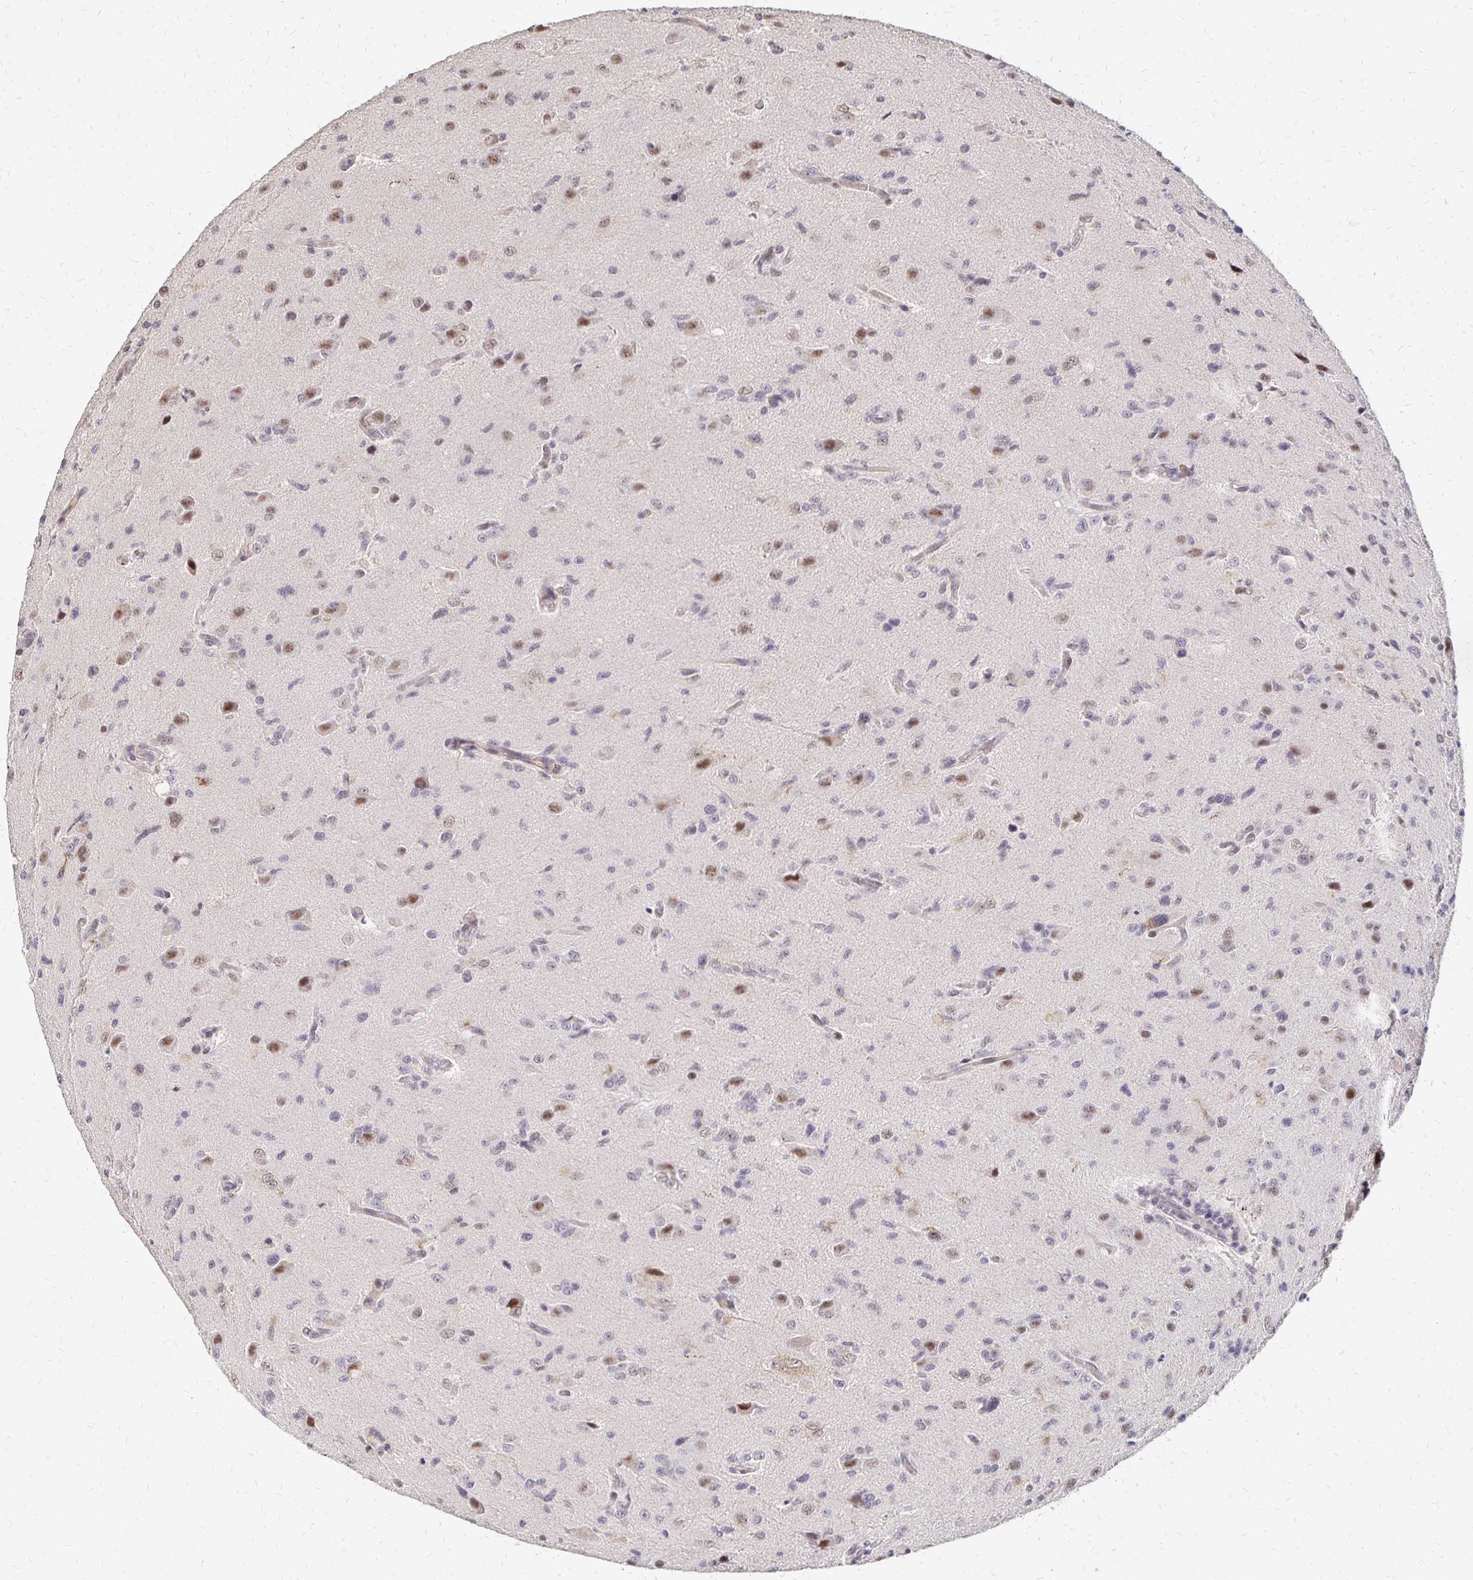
{"staining": {"intensity": "moderate", "quantity": "25%-75%", "location": "cytoplasmic/membranous,nuclear"}, "tissue": "glioma", "cell_type": "Tumor cells", "image_type": "cancer", "snomed": [{"axis": "morphology", "description": "Glioma, malignant, High grade"}, {"axis": "topography", "description": "Brain"}], "caption": "Immunohistochemical staining of human malignant high-grade glioma displays medium levels of moderate cytoplasmic/membranous and nuclear expression in about 25%-75% of tumor cells.", "gene": "CLASRP", "patient": {"sex": "male", "age": 68}}